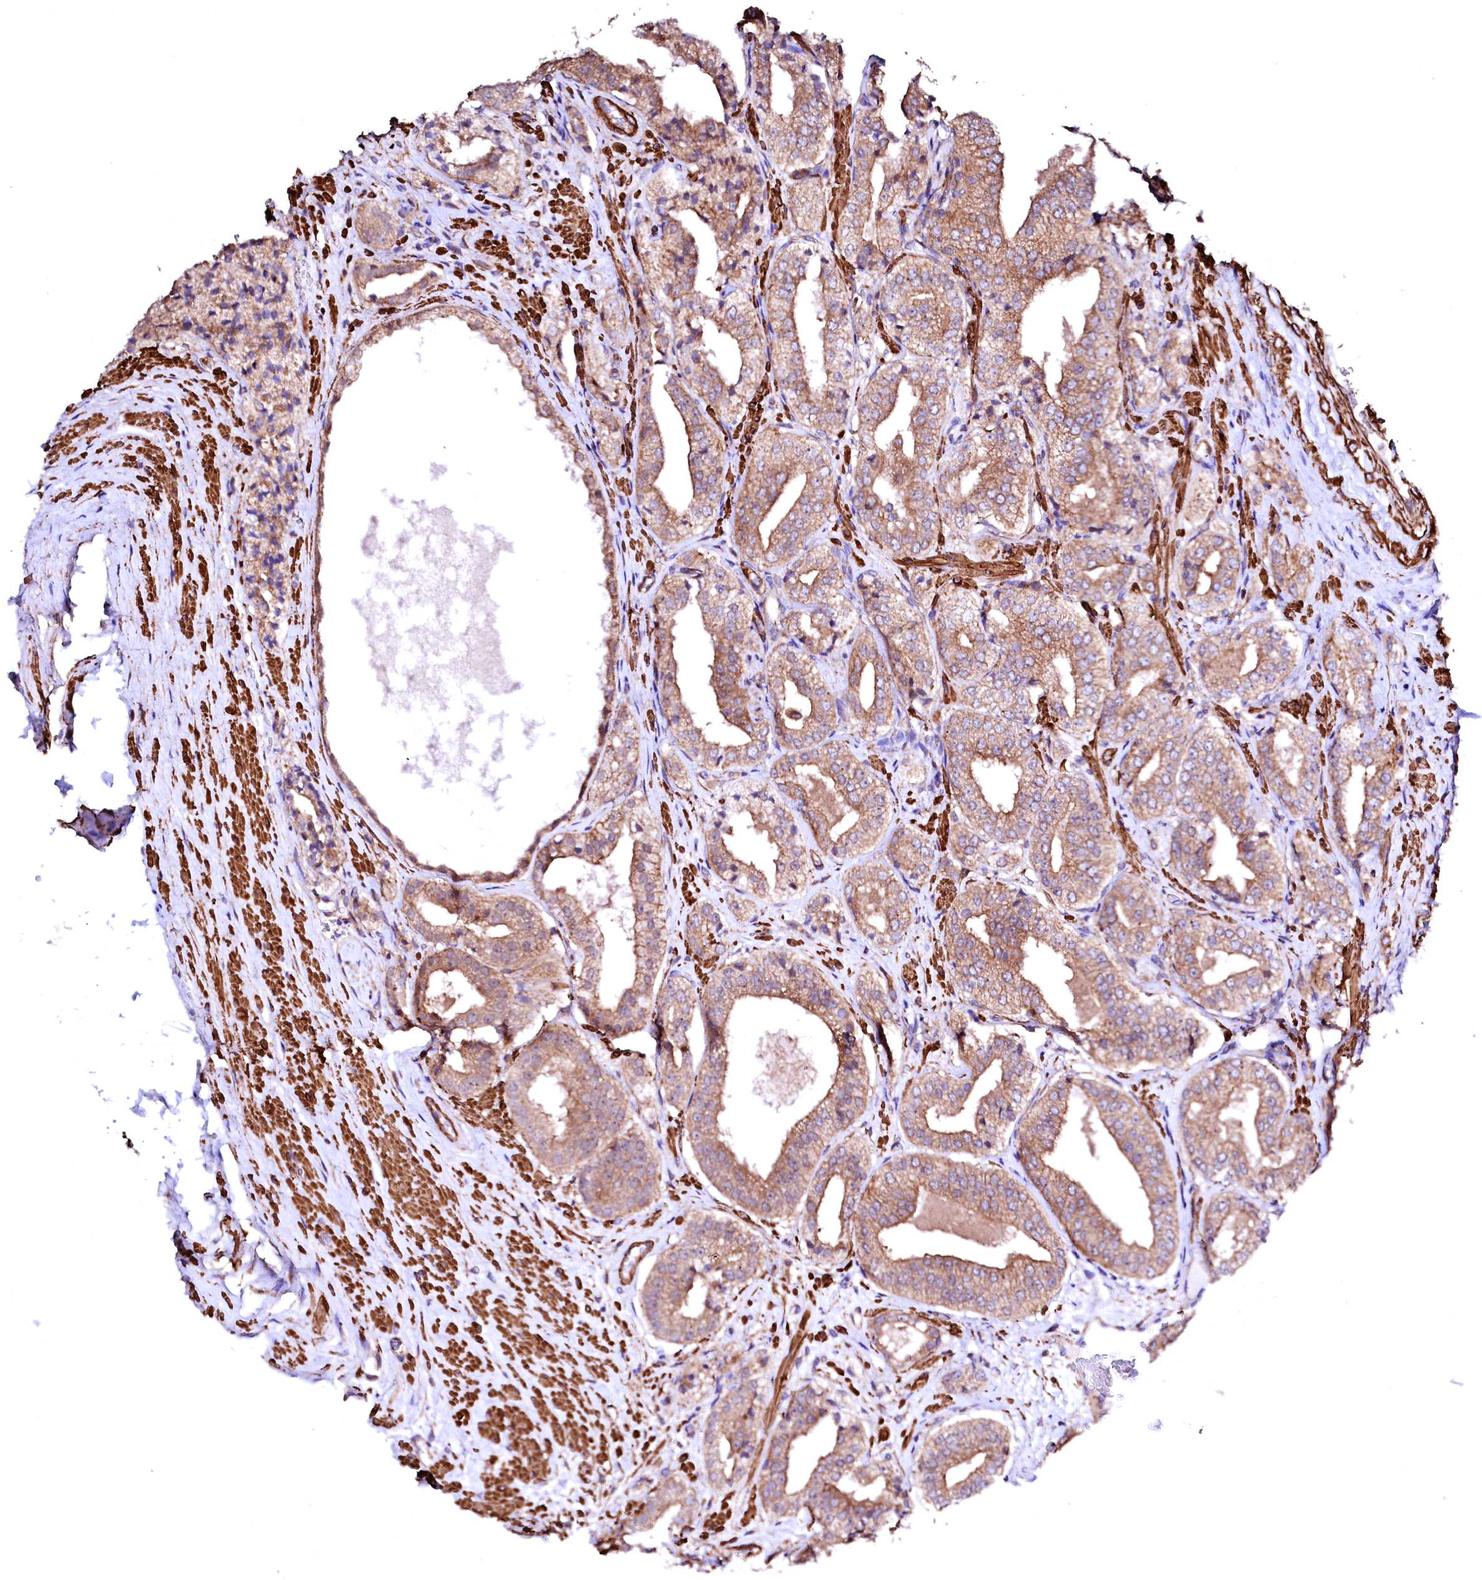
{"staining": {"intensity": "moderate", "quantity": ">75%", "location": "cytoplasmic/membranous"}, "tissue": "prostate cancer", "cell_type": "Tumor cells", "image_type": "cancer", "snomed": [{"axis": "morphology", "description": "Adenocarcinoma, High grade"}, {"axis": "topography", "description": "Prostate"}], "caption": "A high-resolution image shows immunohistochemistry (IHC) staining of high-grade adenocarcinoma (prostate), which shows moderate cytoplasmic/membranous staining in approximately >75% of tumor cells. (DAB (3,3'-diaminobenzidine) IHC with brightfield microscopy, high magnification).", "gene": "GPR176", "patient": {"sex": "male", "age": 71}}